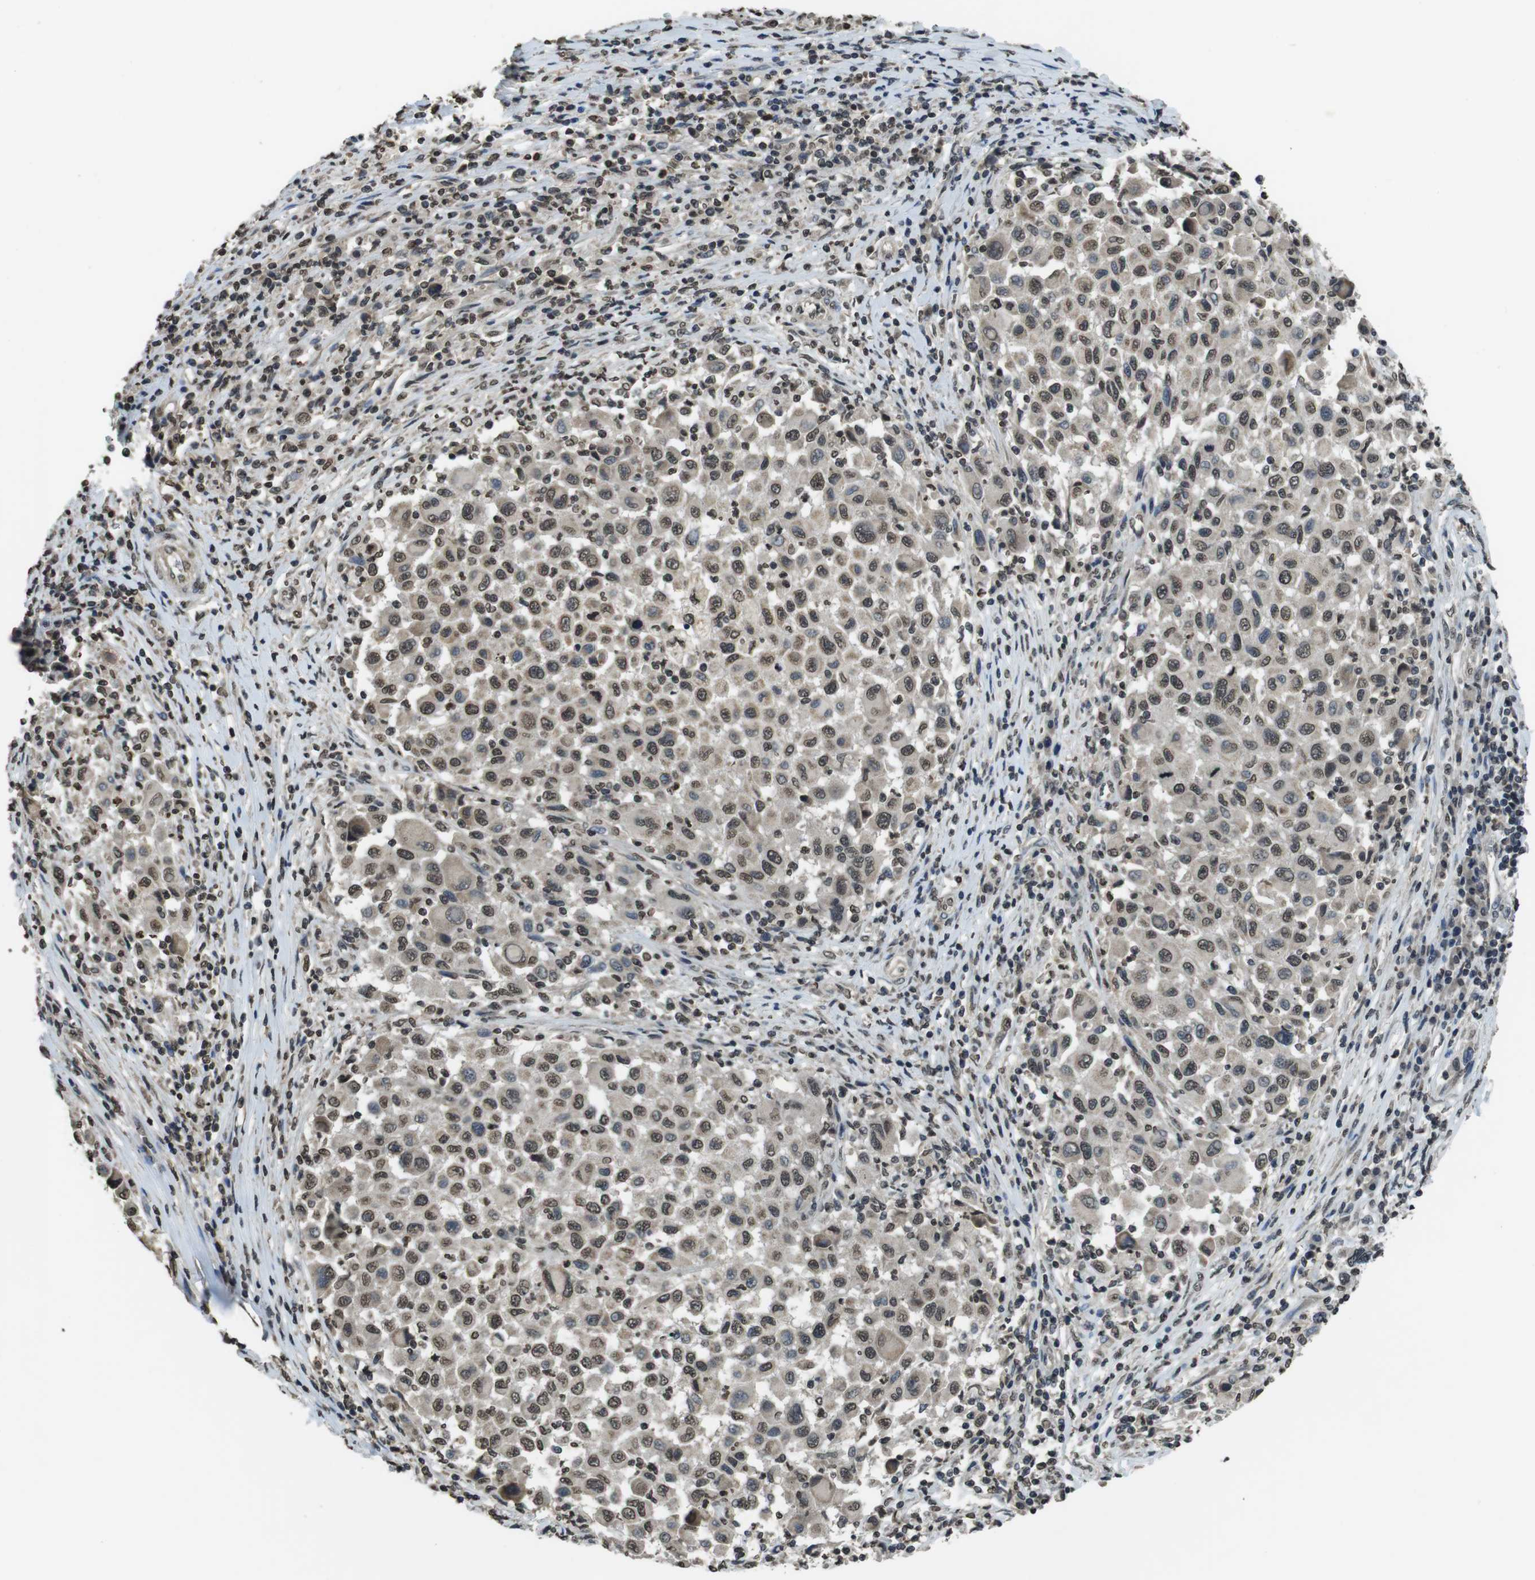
{"staining": {"intensity": "moderate", "quantity": "25%-75%", "location": "nuclear"}, "tissue": "melanoma", "cell_type": "Tumor cells", "image_type": "cancer", "snomed": [{"axis": "morphology", "description": "Malignant melanoma, Metastatic site"}, {"axis": "topography", "description": "Lymph node"}], "caption": "Brown immunohistochemical staining in human melanoma reveals moderate nuclear staining in approximately 25%-75% of tumor cells.", "gene": "MAF", "patient": {"sex": "male", "age": 61}}